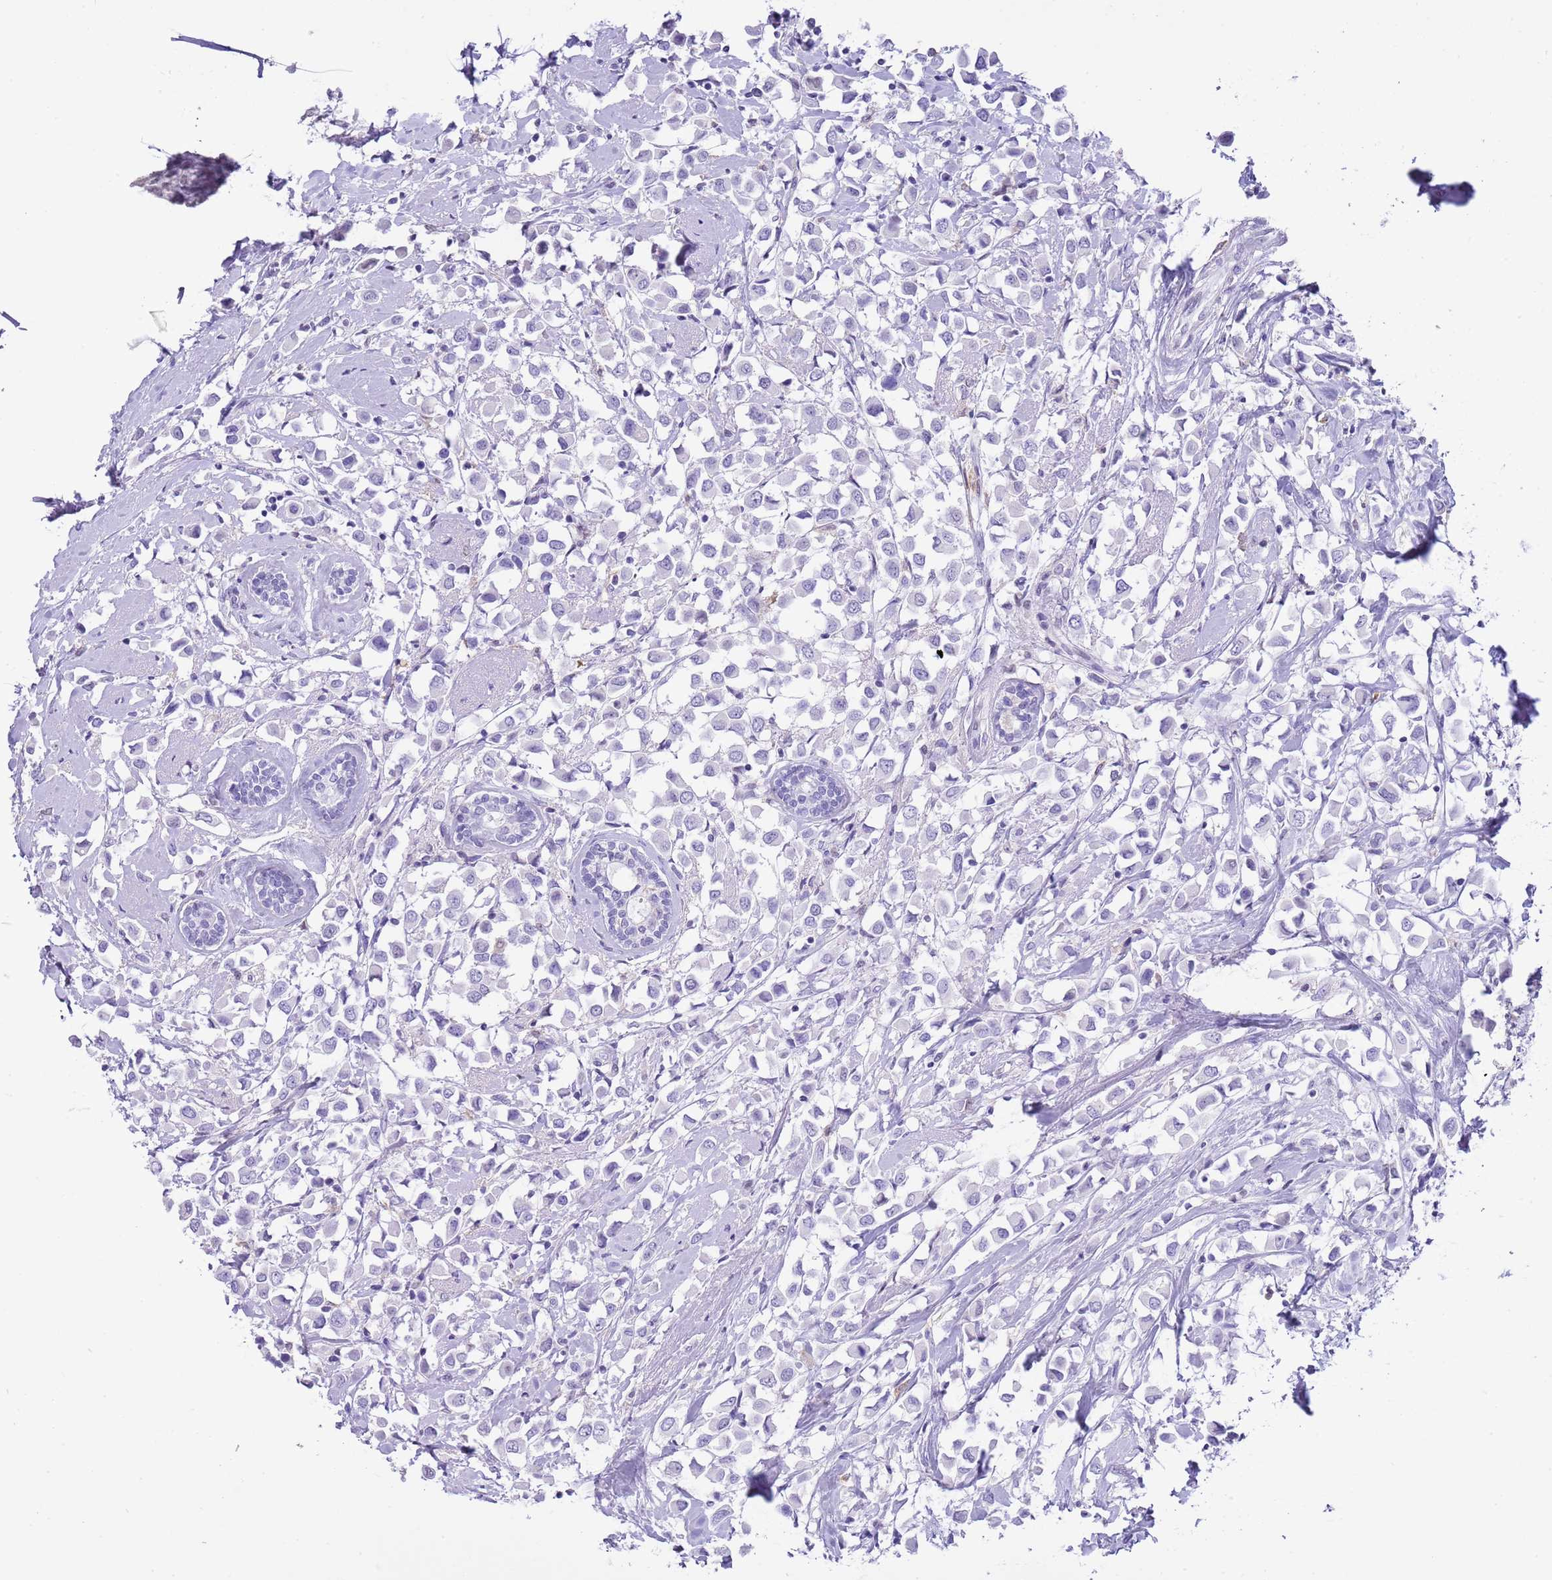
{"staining": {"intensity": "negative", "quantity": "none", "location": "none"}, "tissue": "breast cancer", "cell_type": "Tumor cells", "image_type": "cancer", "snomed": [{"axis": "morphology", "description": "Duct carcinoma"}, {"axis": "topography", "description": "Breast"}], "caption": "There is no significant staining in tumor cells of breast cancer.", "gene": "PPP1R17", "patient": {"sex": "female", "age": 61}}